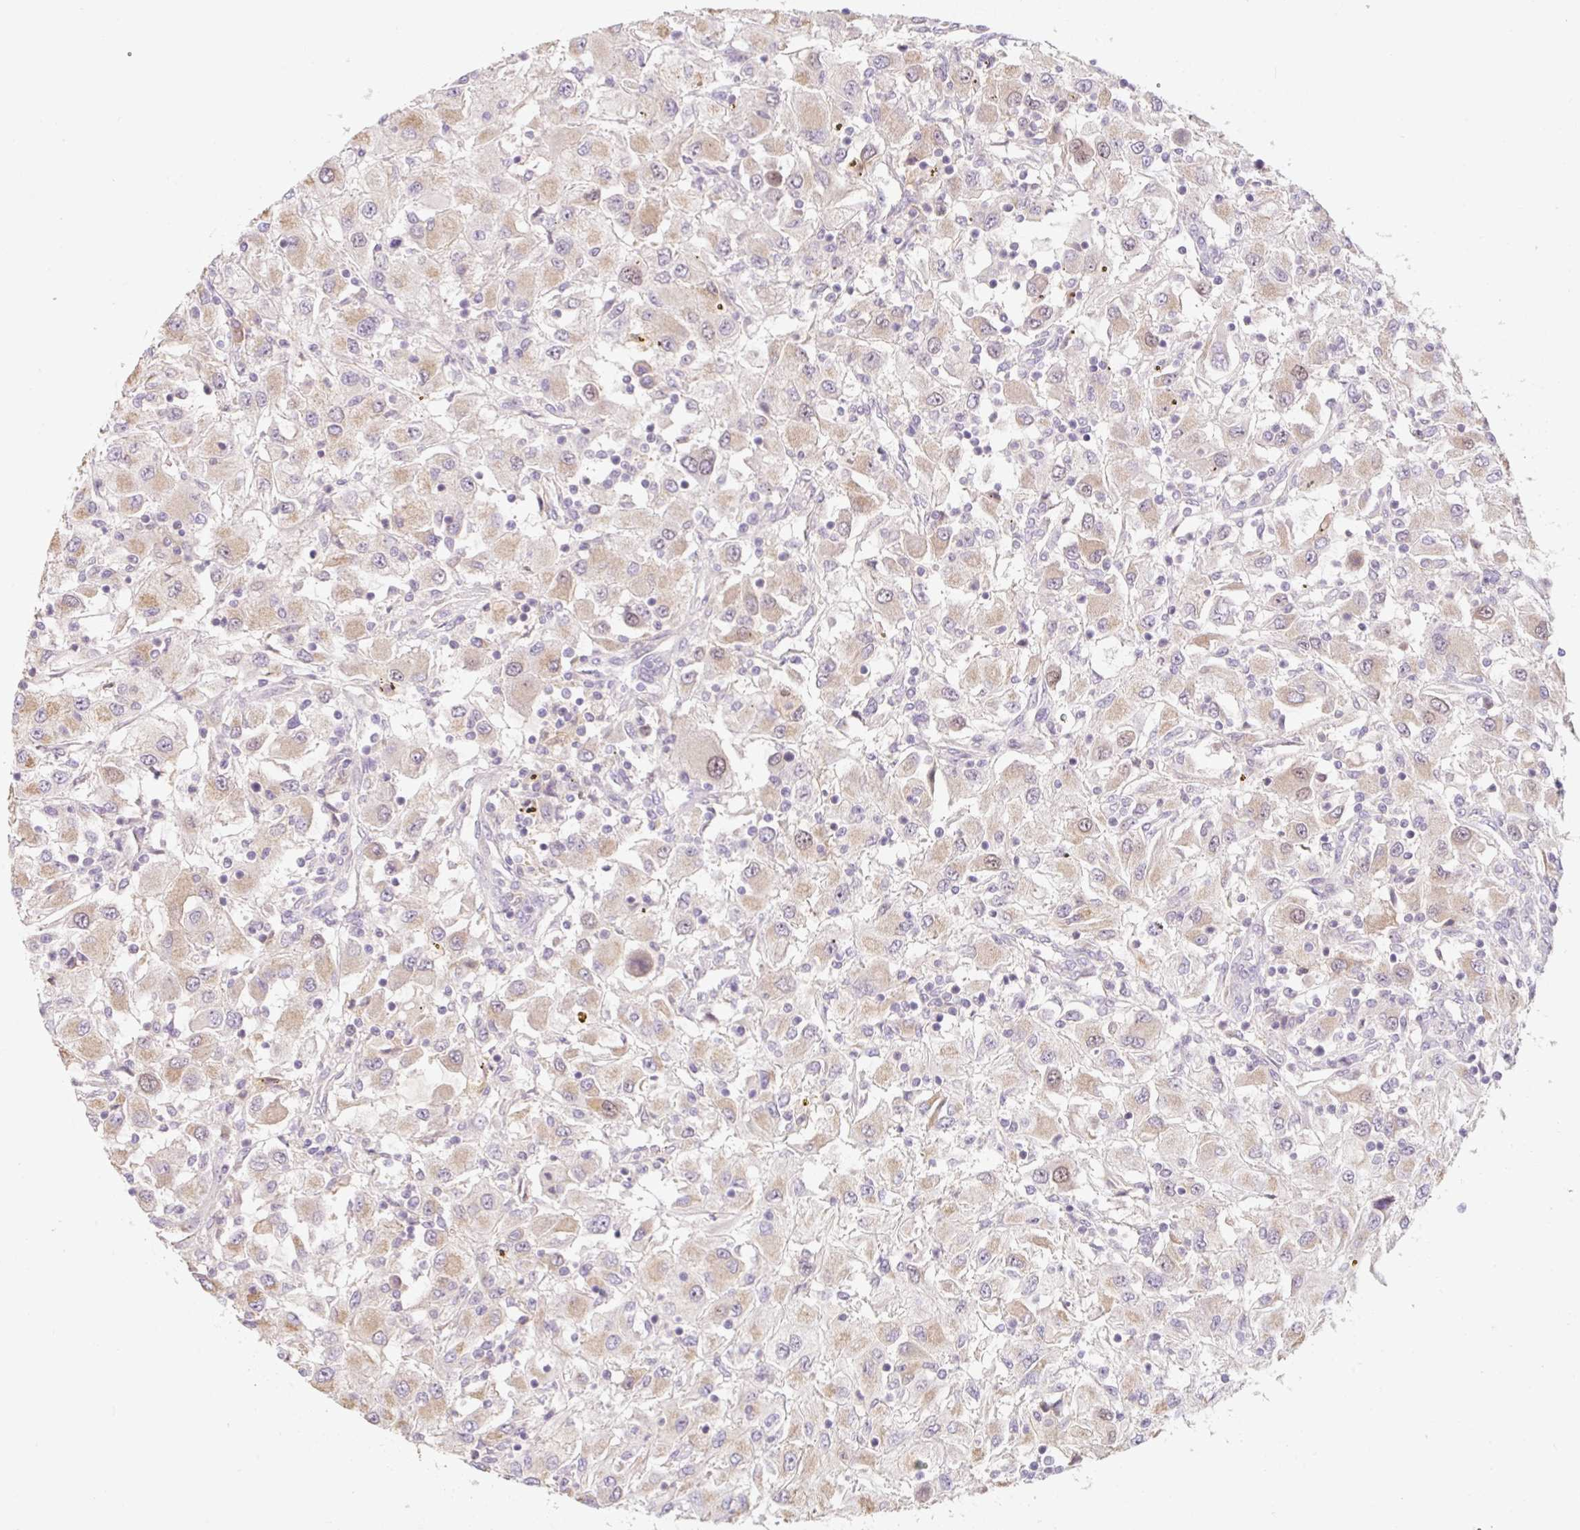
{"staining": {"intensity": "weak", "quantity": ">75%", "location": "cytoplasmic/membranous"}, "tissue": "renal cancer", "cell_type": "Tumor cells", "image_type": "cancer", "snomed": [{"axis": "morphology", "description": "Adenocarcinoma, NOS"}, {"axis": "topography", "description": "Kidney"}], "caption": "Protein staining demonstrates weak cytoplasmic/membranous expression in about >75% of tumor cells in renal cancer (adenocarcinoma).", "gene": "MIA2", "patient": {"sex": "female", "age": 67}}